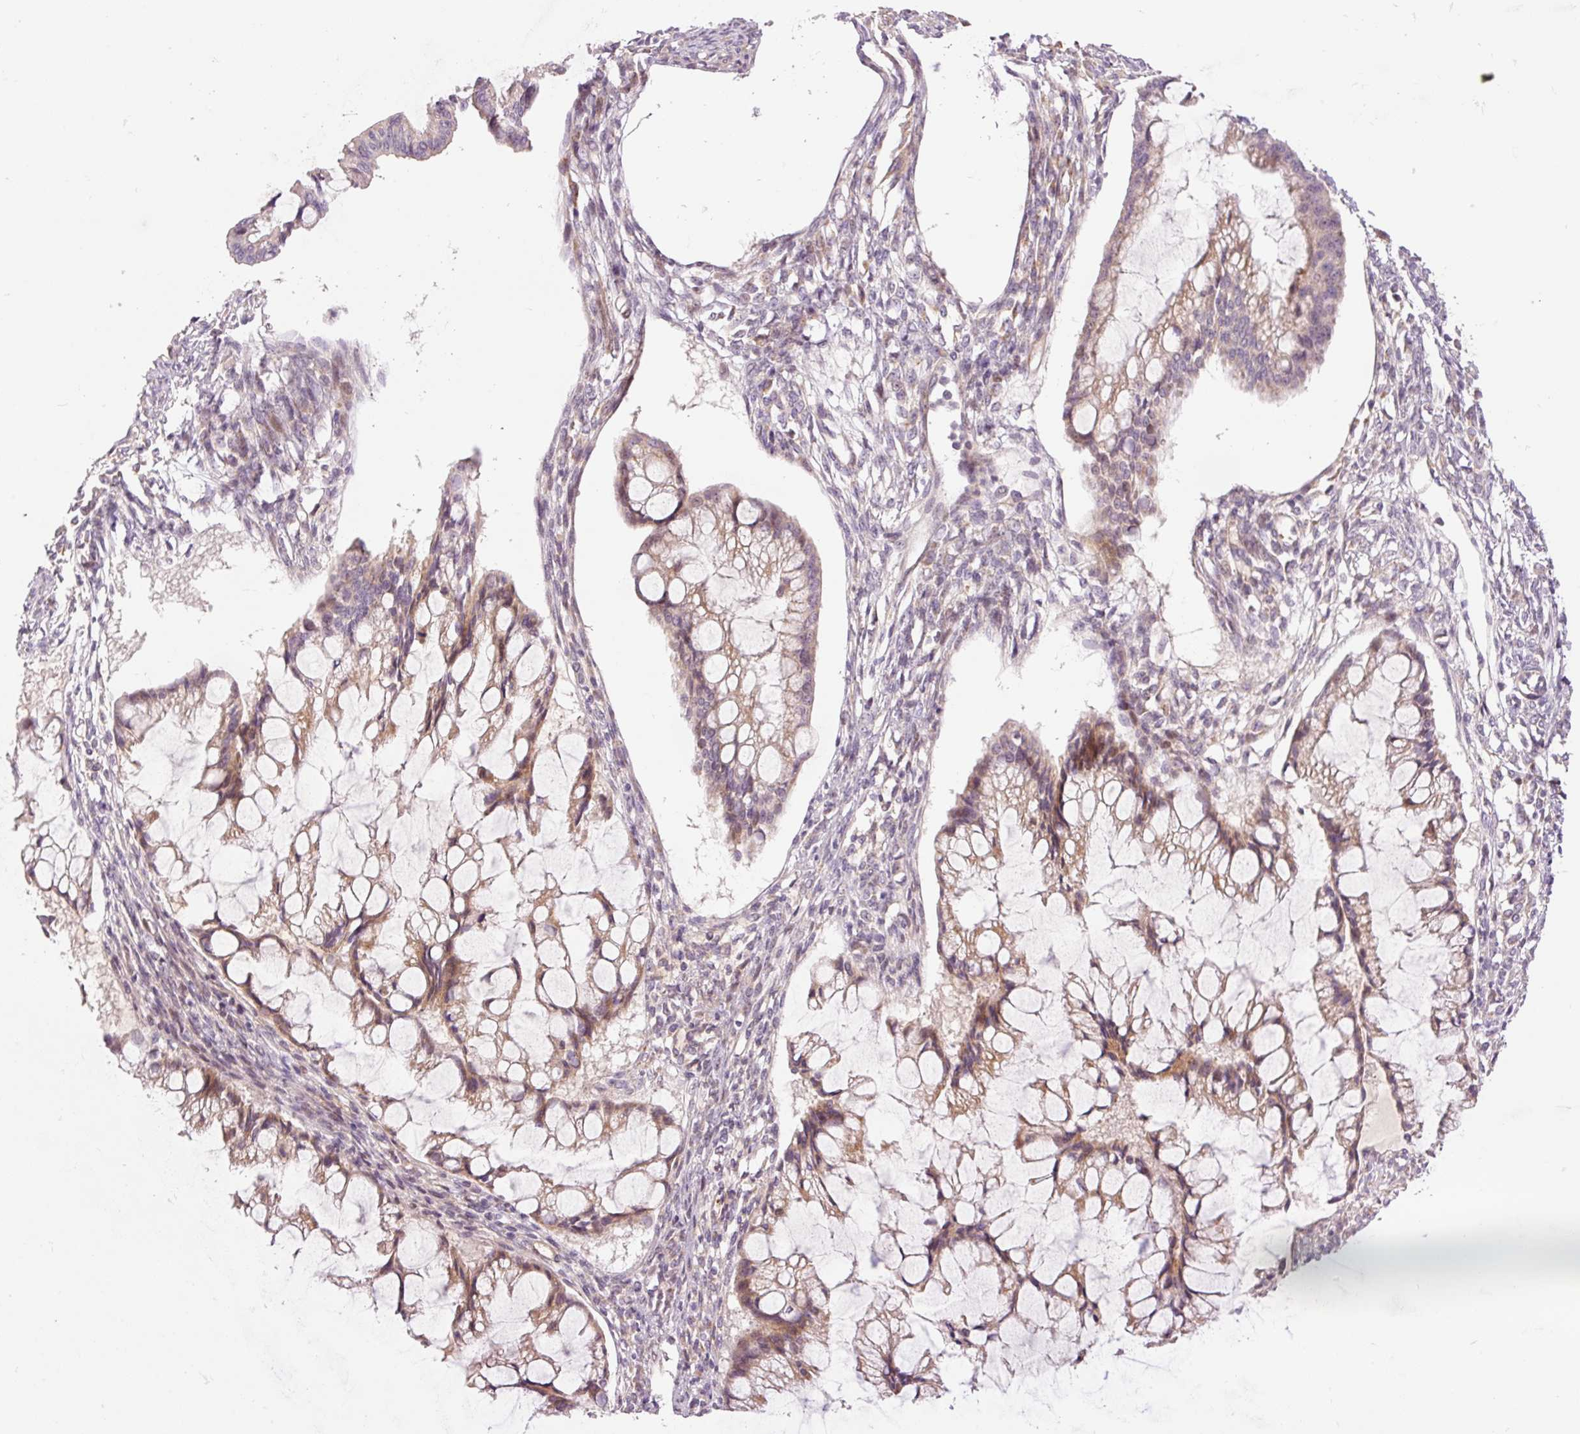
{"staining": {"intensity": "moderate", "quantity": "25%-75%", "location": "cytoplasmic/membranous"}, "tissue": "ovarian cancer", "cell_type": "Tumor cells", "image_type": "cancer", "snomed": [{"axis": "morphology", "description": "Cystadenocarcinoma, mucinous, NOS"}, {"axis": "topography", "description": "Ovary"}], "caption": "Immunohistochemistry (IHC) micrograph of human ovarian cancer (mucinous cystadenocarcinoma) stained for a protein (brown), which displays medium levels of moderate cytoplasmic/membranous staining in about 25%-75% of tumor cells.", "gene": "SLC29A3", "patient": {"sex": "female", "age": 73}}